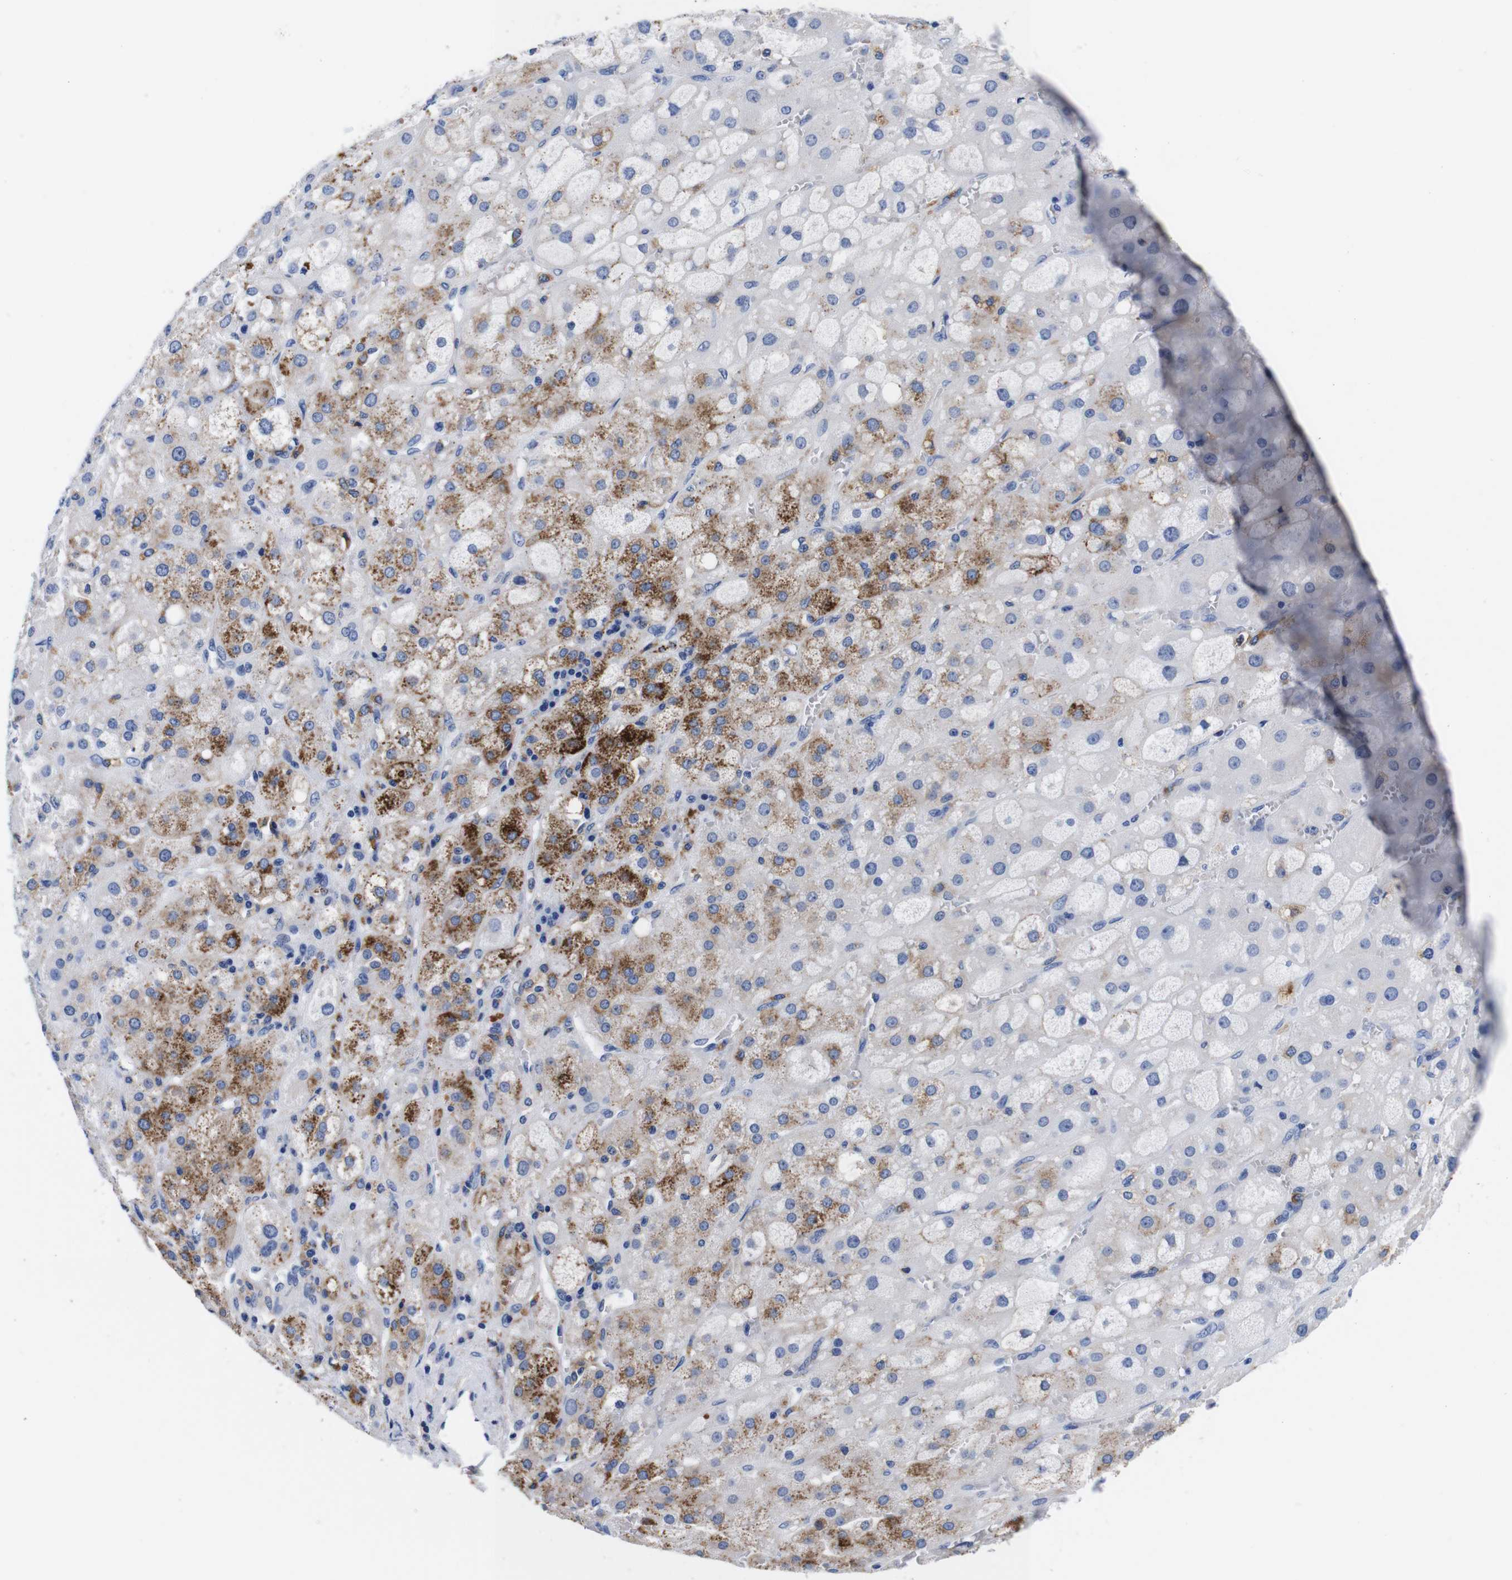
{"staining": {"intensity": "moderate", "quantity": "<25%", "location": "cytoplasmic/membranous"}, "tissue": "adrenal gland", "cell_type": "Glandular cells", "image_type": "normal", "snomed": [{"axis": "morphology", "description": "Normal tissue, NOS"}, {"axis": "topography", "description": "Adrenal gland"}], "caption": "Immunohistochemical staining of unremarkable human adrenal gland demonstrates <25% levels of moderate cytoplasmic/membranous protein expression in approximately <25% of glandular cells.", "gene": "ENSG00000248993", "patient": {"sex": "female", "age": 47}}